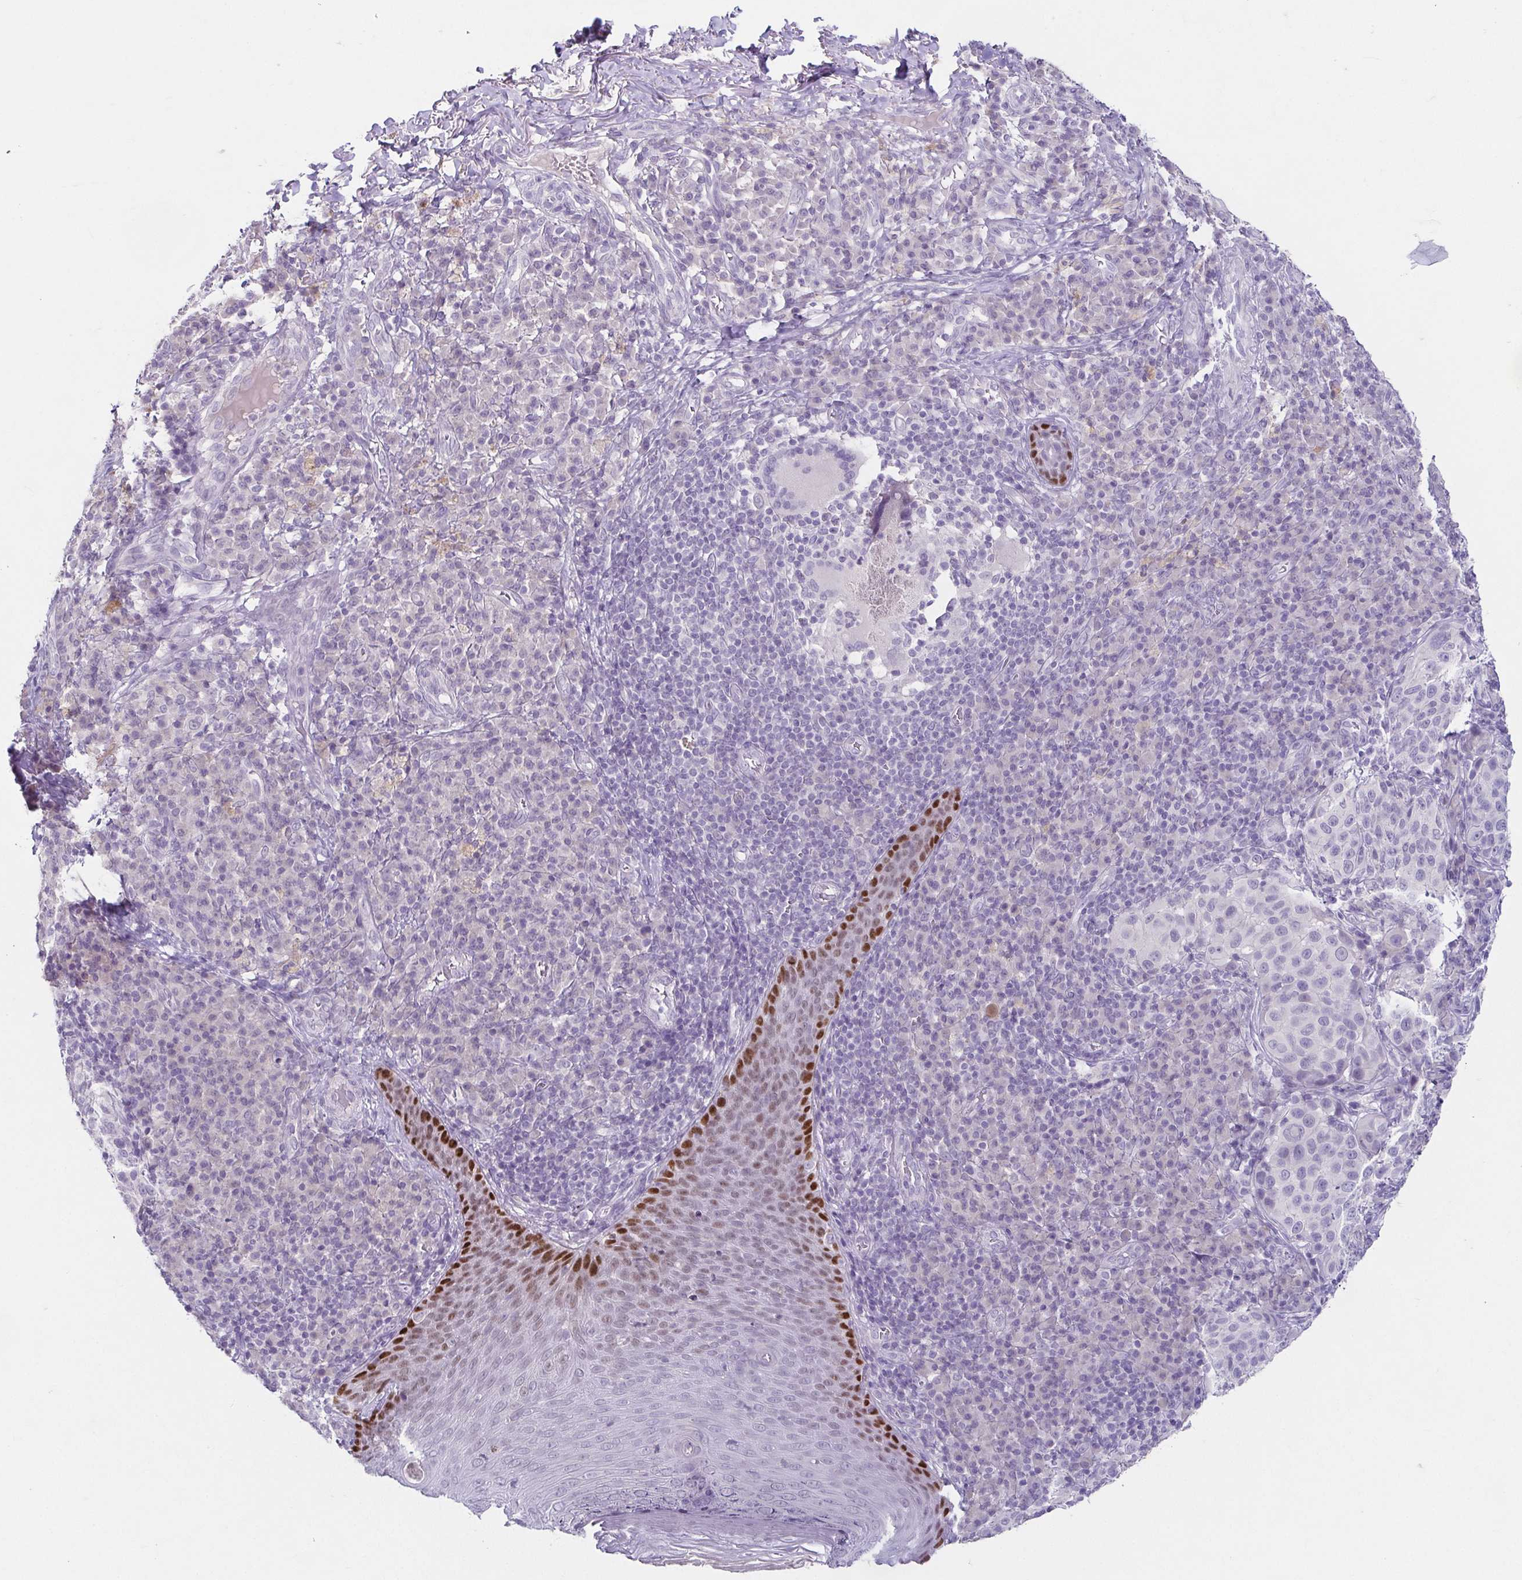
{"staining": {"intensity": "negative", "quantity": "none", "location": "none"}, "tissue": "melanoma", "cell_type": "Tumor cells", "image_type": "cancer", "snomed": [{"axis": "morphology", "description": "Malignant melanoma, NOS"}, {"axis": "topography", "description": "Skin"}], "caption": "Tumor cells show no significant protein staining in melanoma.", "gene": "TP73", "patient": {"sex": "male", "age": 38}}